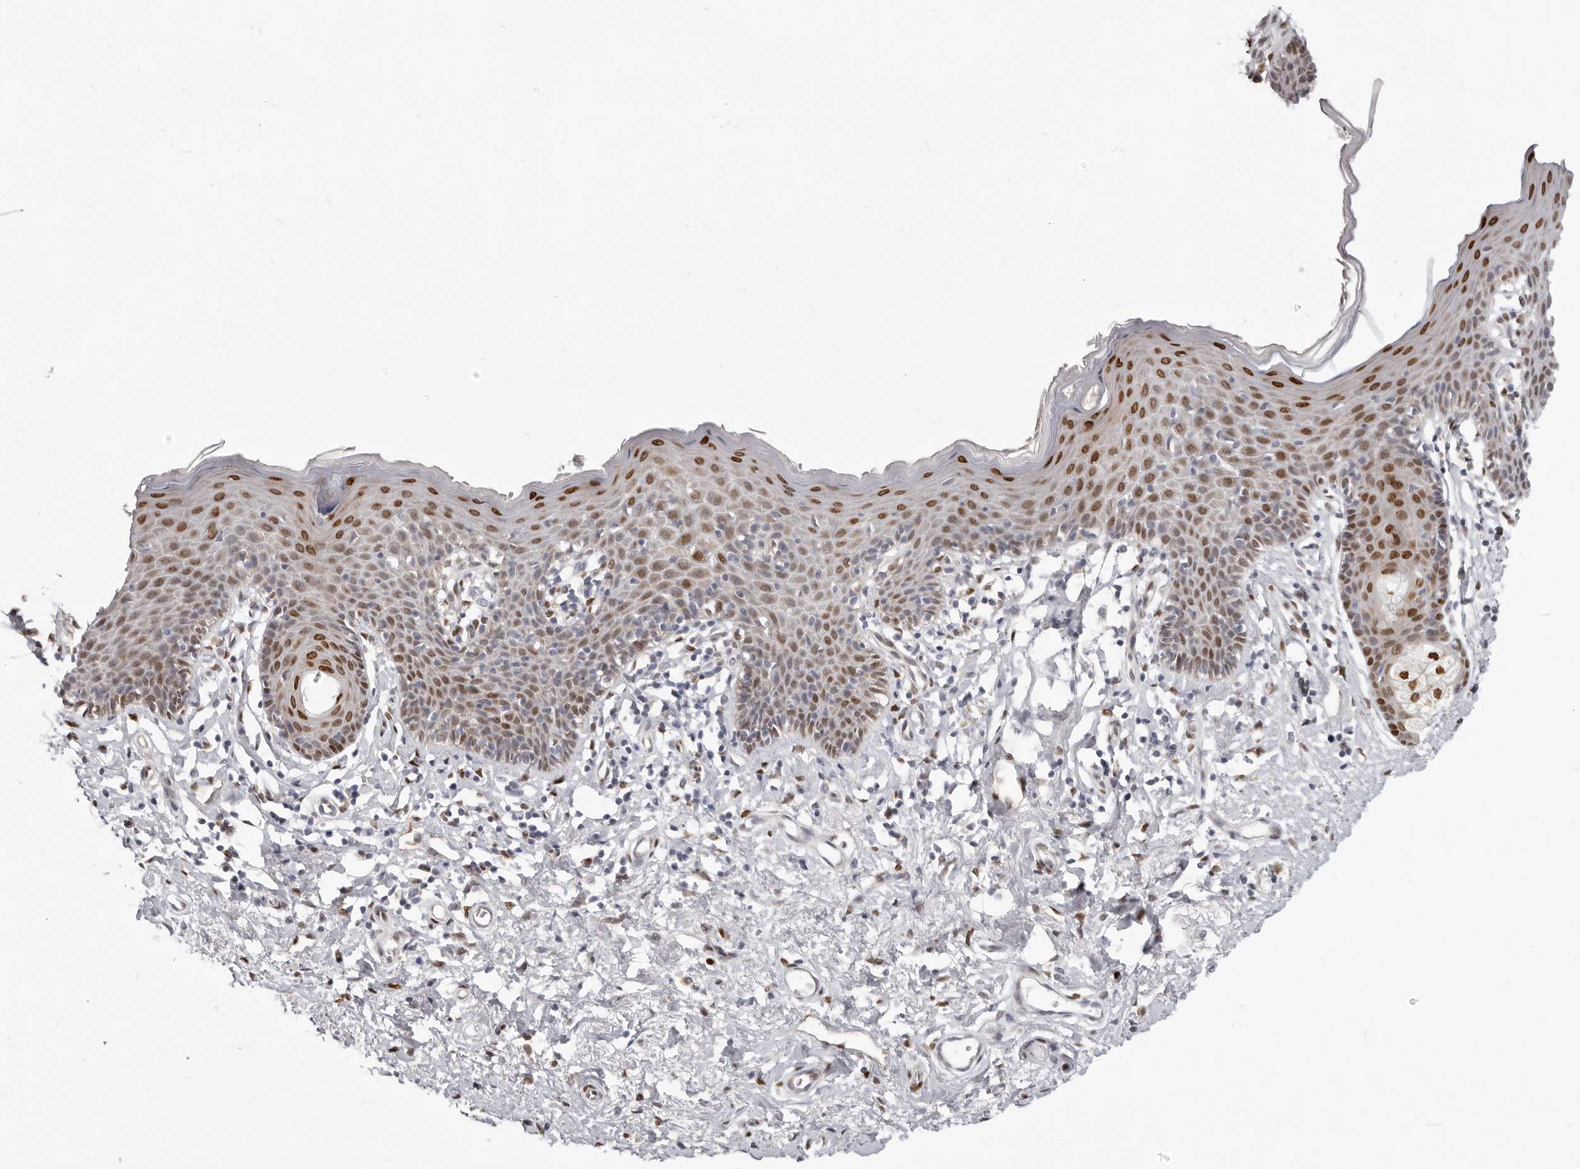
{"staining": {"intensity": "moderate", "quantity": "25%-75%", "location": "nuclear"}, "tissue": "skin", "cell_type": "Epidermal cells", "image_type": "normal", "snomed": [{"axis": "morphology", "description": "Normal tissue, NOS"}, {"axis": "topography", "description": "Vulva"}], "caption": "IHC image of normal human skin stained for a protein (brown), which displays medium levels of moderate nuclear staining in approximately 25%-75% of epidermal cells.", "gene": "SRP19", "patient": {"sex": "female", "age": 66}}